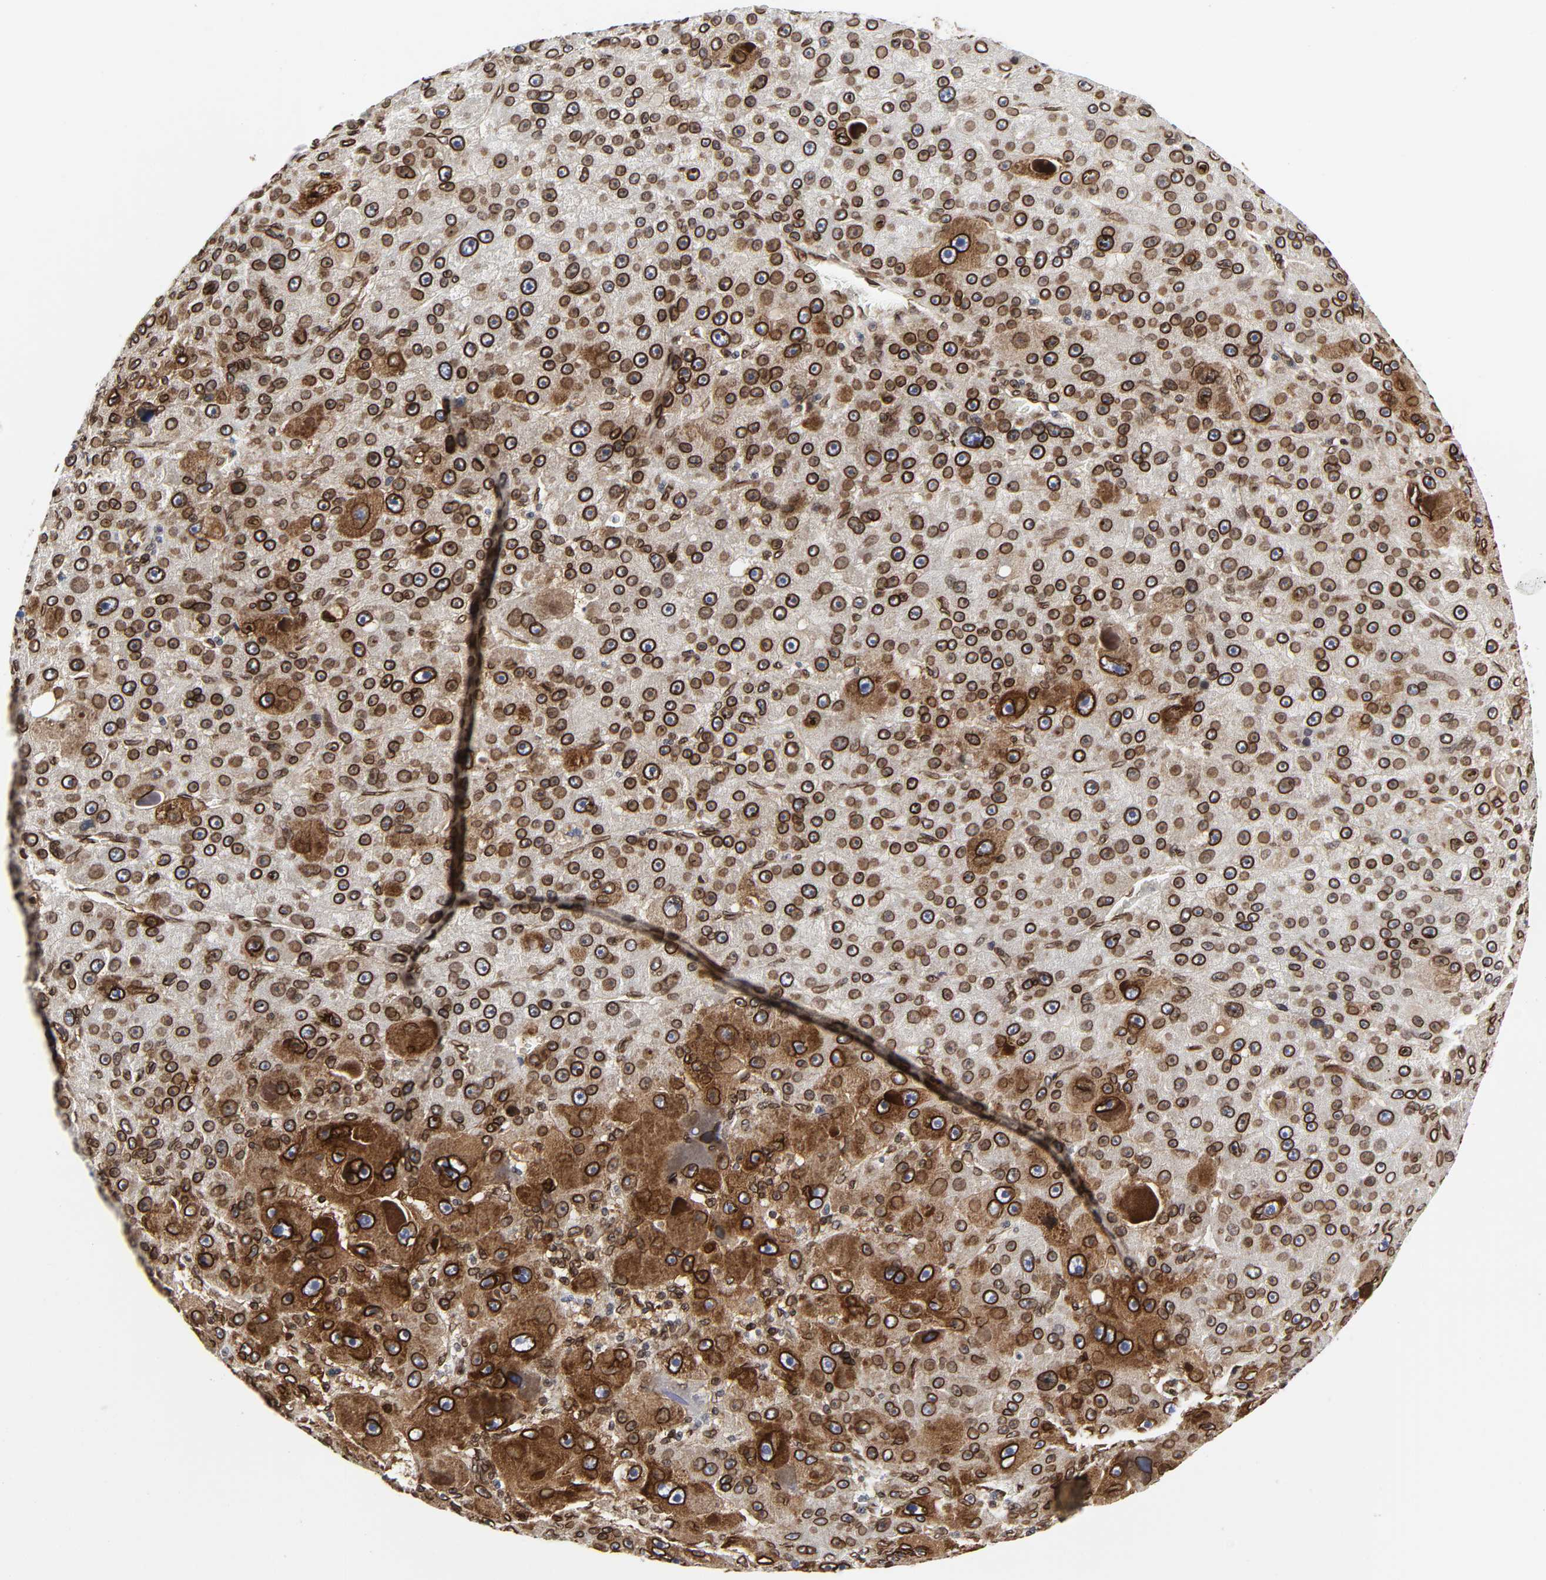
{"staining": {"intensity": "strong", "quantity": ">75%", "location": "cytoplasmic/membranous,nuclear"}, "tissue": "liver cancer", "cell_type": "Tumor cells", "image_type": "cancer", "snomed": [{"axis": "morphology", "description": "Carcinoma, Hepatocellular, NOS"}, {"axis": "topography", "description": "Liver"}], "caption": "This photomicrograph shows liver cancer (hepatocellular carcinoma) stained with immunohistochemistry (IHC) to label a protein in brown. The cytoplasmic/membranous and nuclear of tumor cells show strong positivity for the protein. Nuclei are counter-stained blue.", "gene": "RANGAP1", "patient": {"sex": "male", "age": 76}}